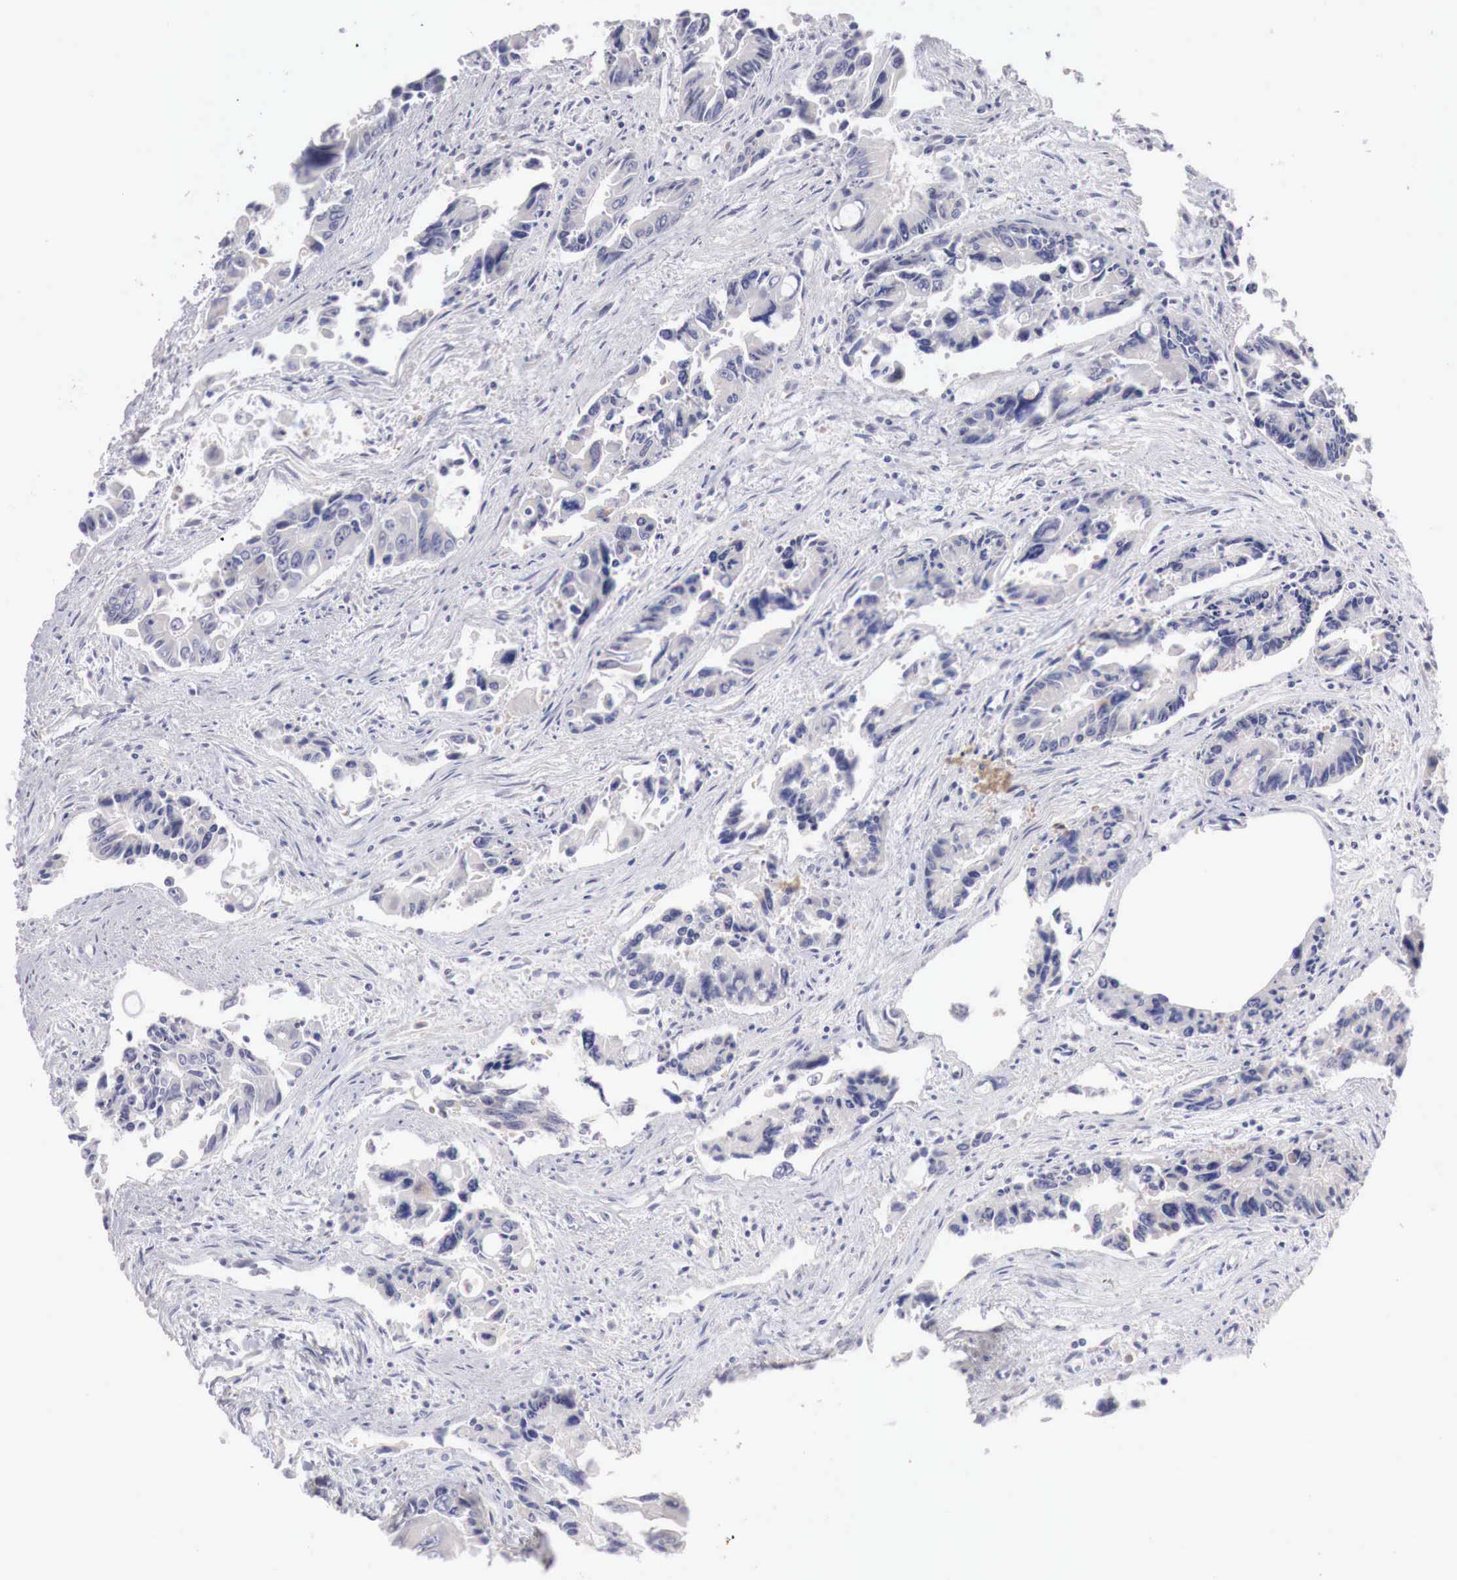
{"staining": {"intensity": "negative", "quantity": "none", "location": "none"}, "tissue": "colorectal cancer", "cell_type": "Tumor cells", "image_type": "cancer", "snomed": [{"axis": "morphology", "description": "Adenocarcinoma, NOS"}, {"axis": "topography", "description": "Rectum"}], "caption": "The image reveals no staining of tumor cells in colorectal cancer (adenocarcinoma). (Brightfield microscopy of DAB (3,3'-diaminobenzidine) immunohistochemistry (IHC) at high magnification).", "gene": "GATA1", "patient": {"sex": "male", "age": 76}}